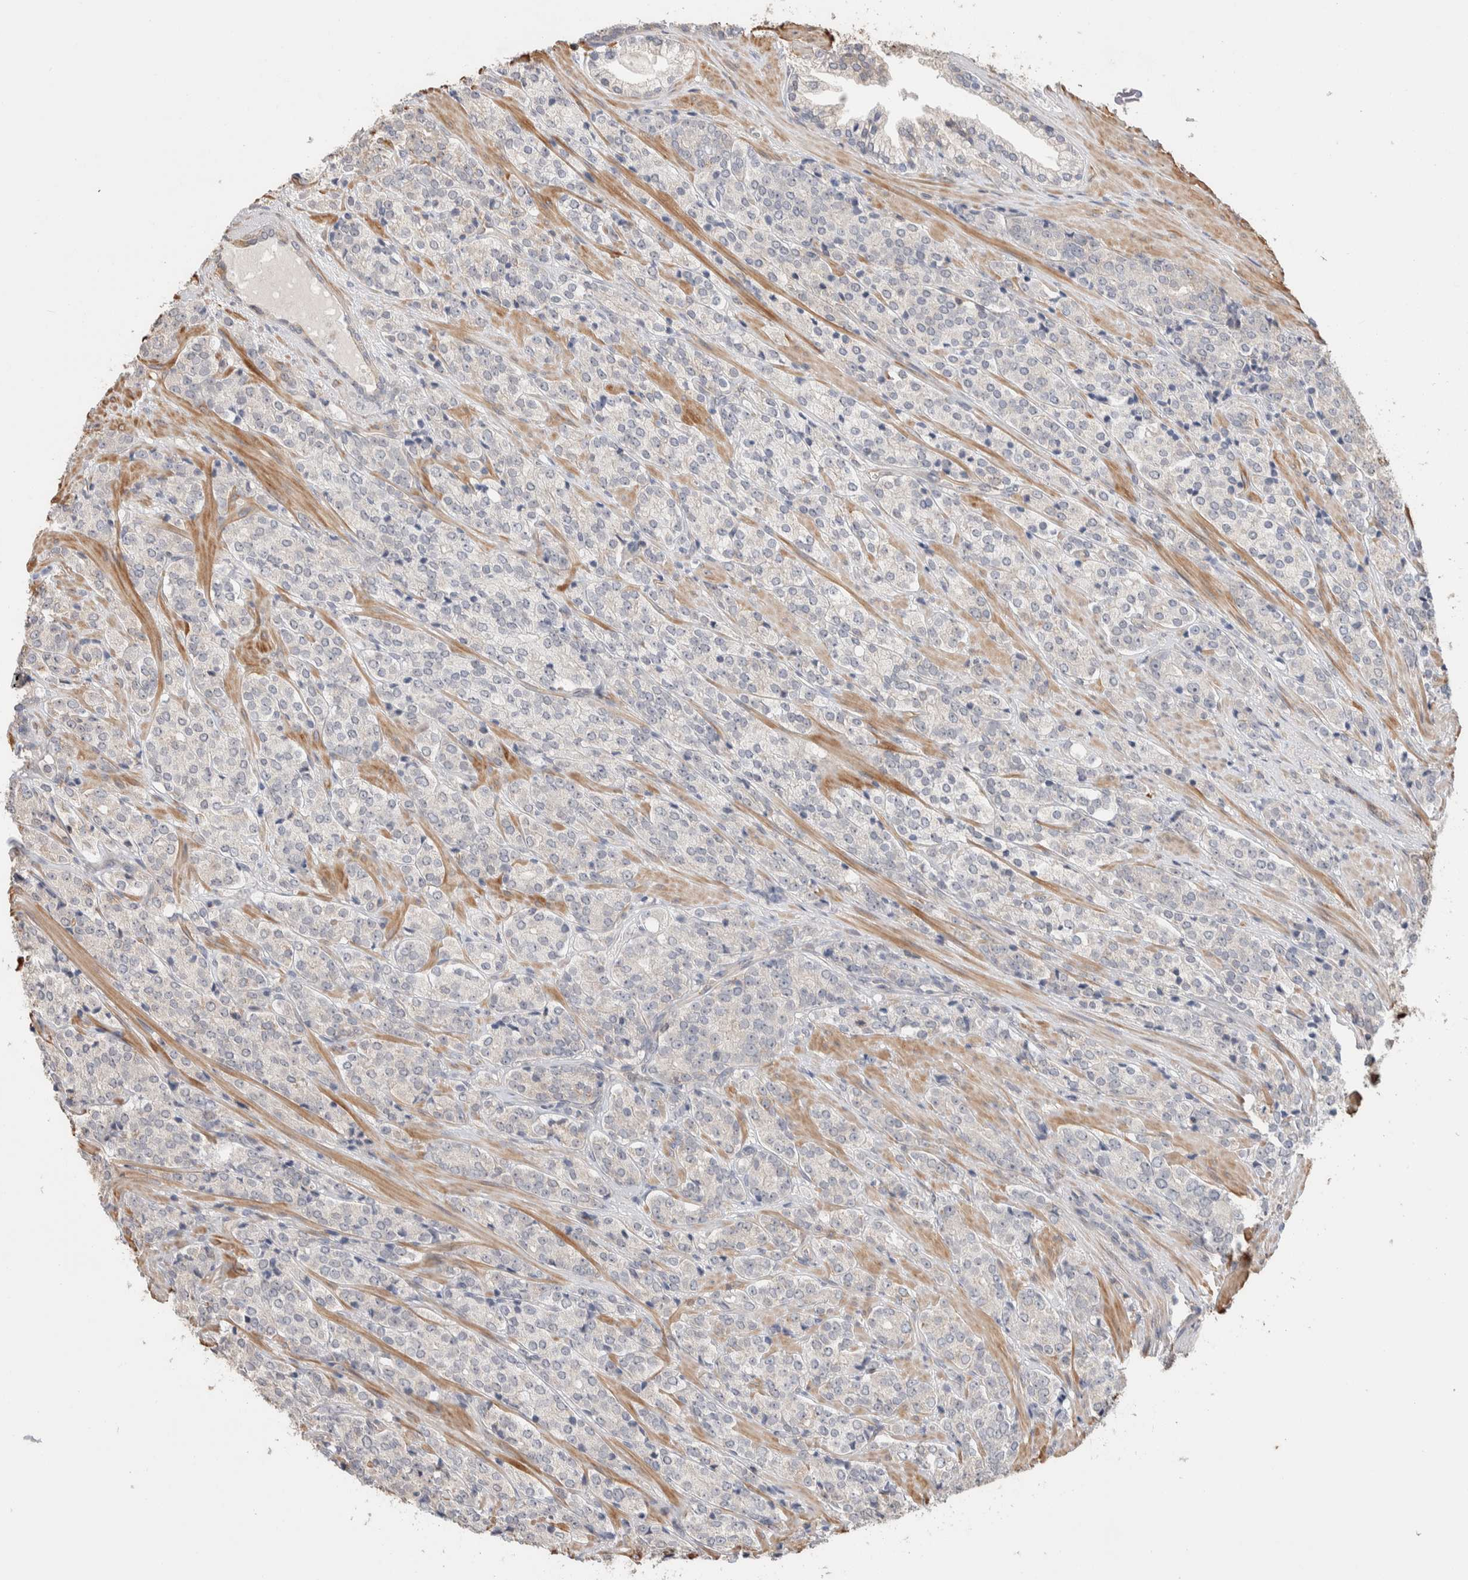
{"staining": {"intensity": "negative", "quantity": "none", "location": "none"}, "tissue": "prostate cancer", "cell_type": "Tumor cells", "image_type": "cancer", "snomed": [{"axis": "morphology", "description": "Adenocarcinoma, High grade"}, {"axis": "topography", "description": "Prostate"}], "caption": "Tumor cells are negative for protein expression in human prostate adenocarcinoma (high-grade).", "gene": "ZNF704", "patient": {"sex": "male", "age": 71}}